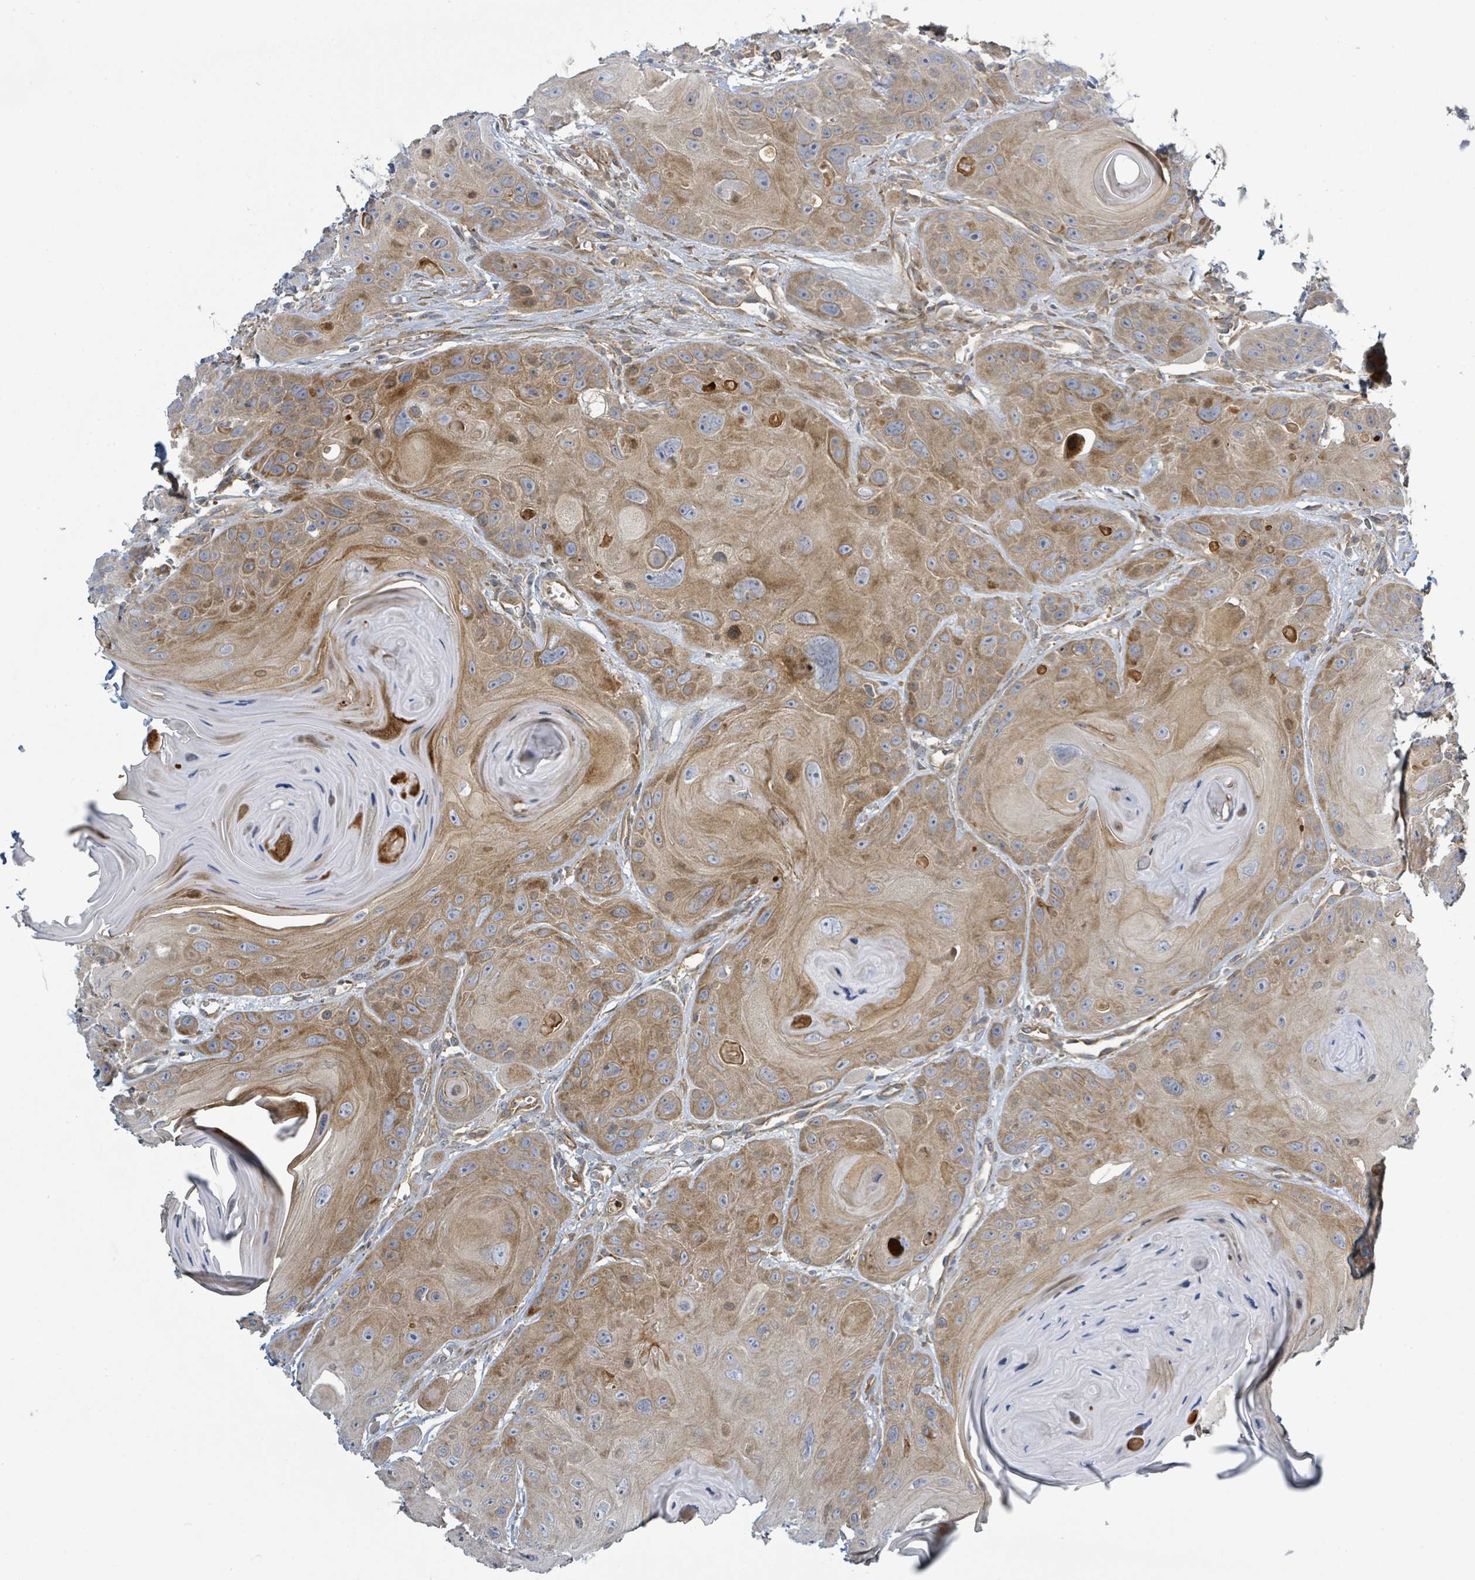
{"staining": {"intensity": "moderate", "quantity": "25%-75%", "location": "cytoplasmic/membranous"}, "tissue": "head and neck cancer", "cell_type": "Tumor cells", "image_type": "cancer", "snomed": [{"axis": "morphology", "description": "Squamous cell carcinoma, NOS"}, {"axis": "topography", "description": "Head-Neck"}], "caption": "Protein staining displays moderate cytoplasmic/membranous staining in approximately 25%-75% of tumor cells in squamous cell carcinoma (head and neck).", "gene": "CFAP210", "patient": {"sex": "female", "age": 59}}